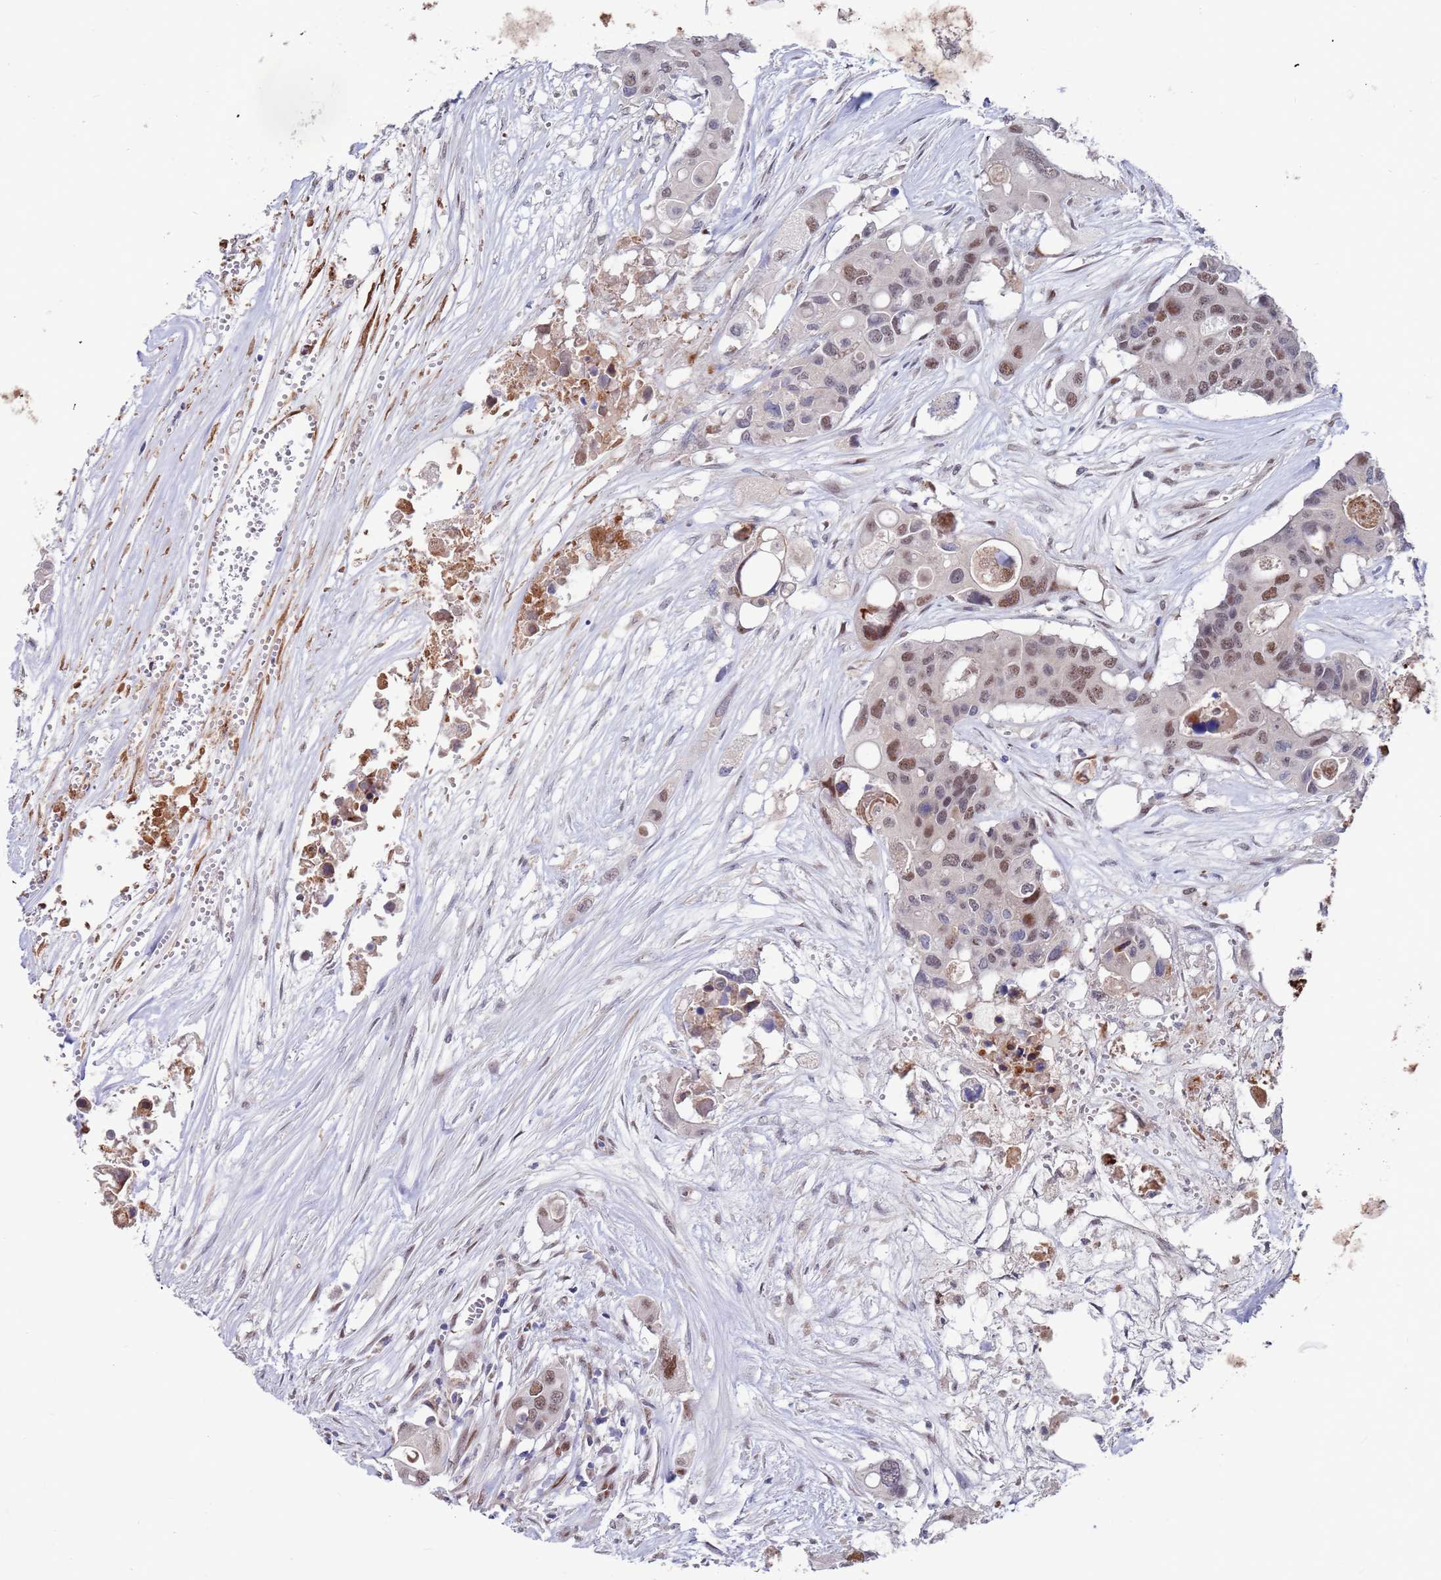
{"staining": {"intensity": "moderate", "quantity": "25%-75%", "location": "nuclear"}, "tissue": "colorectal cancer", "cell_type": "Tumor cells", "image_type": "cancer", "snomed": [{"axis": "morphology", "description": "Adenocarcinoma, NOS"}, {"axis": "topography", "description": "Colon"}], "caption": "Adenocarcinoma (colorectal) tissue reveals moderate nuclear positivity in about 25%-75% of tumor cells", "gene": "FBXO27", "patient": {"sex": "male", "age": 77}}